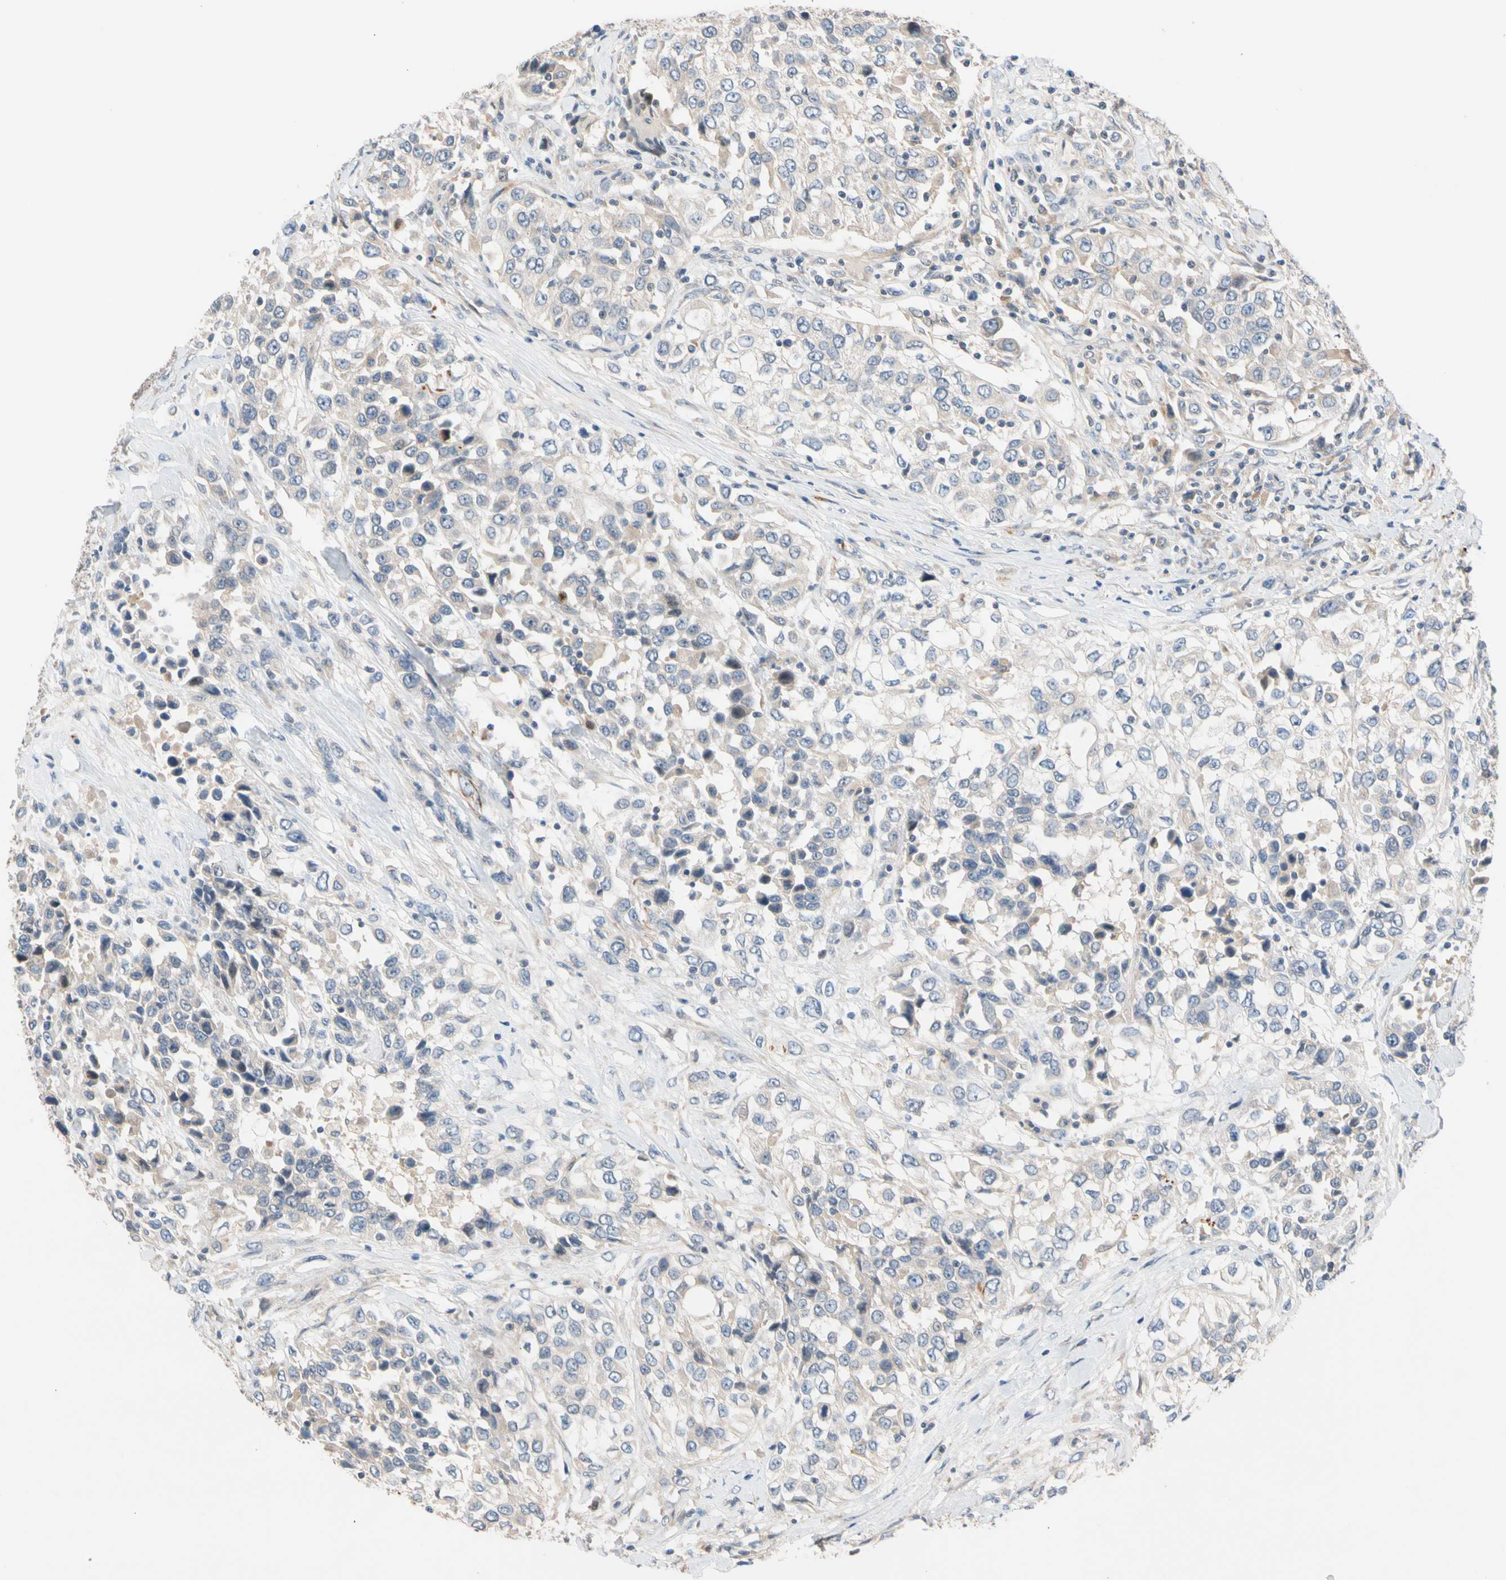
{"staining": {"intensity": "weak", "quantity": "<25%", "location": "cytoplasmic/membranous"}, "tissue": "urothelial cancer", "cell_type": "Tumor cells", "image_type": "cancer", "snomed": [{"axis": "morphology", "description": "Urothelial carcinoma, High grade"}, {"axis": "topography", "description": "Urinary bladder"}], "caption": "The image shows no staining of tumor cells in urothelial carcinoma (high-grade).", "gene": "CNST", "patient": {"sex": "female", "age": 80}}